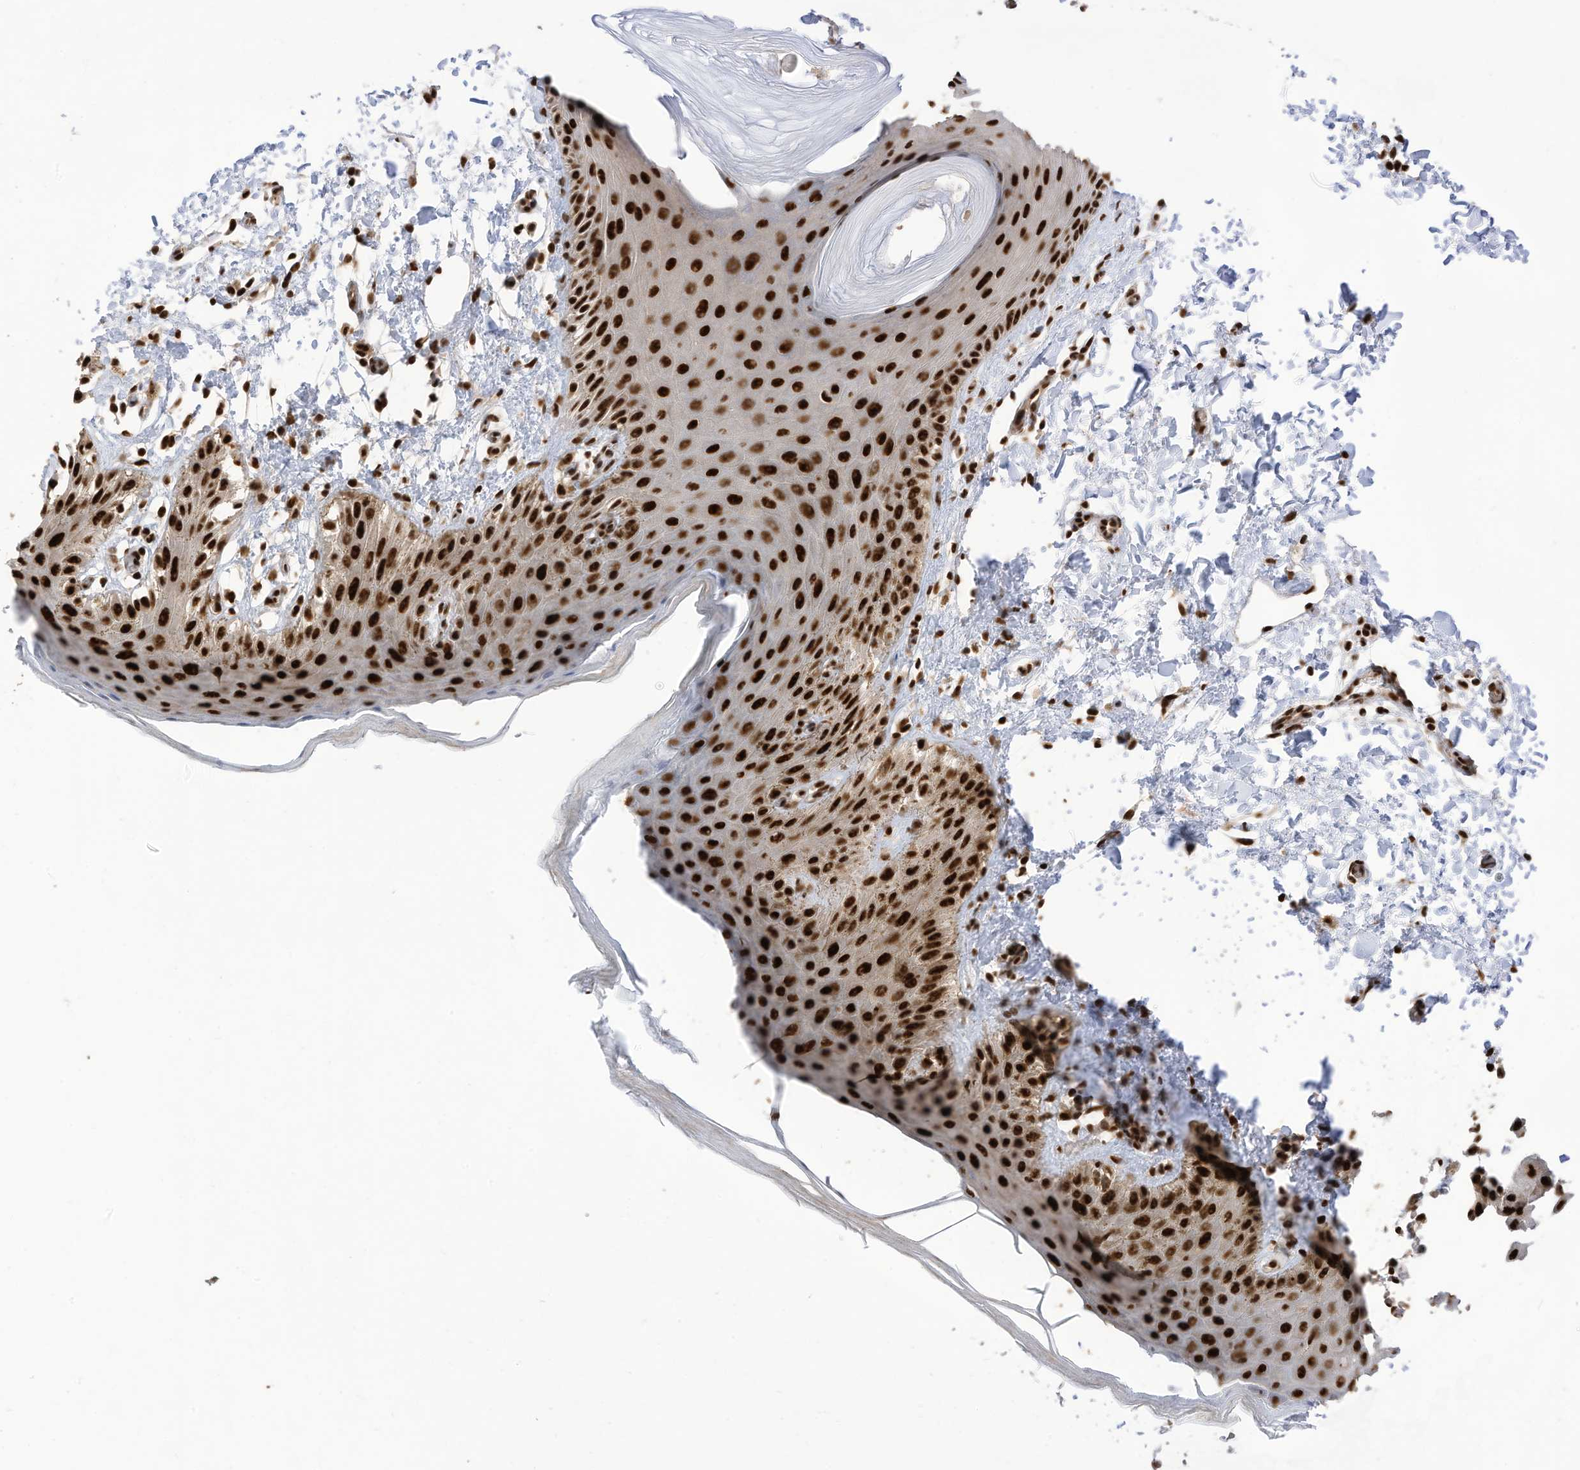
{"staining": {"intensity": "strong", "quantity": ">75%", "location": "nuclear"}, "tissue": "skin", "cell_type": "Epidermal cells", "image_type": "normal", "snomed": [{"axis": "morphology", "description": "Normal tissue, NOS"}, {"axis": "topography", "description": "Anal"}], "caption": "Immunohistochemical staining of benign human skin displays >75% levels of strong nuclear protein positivity in about >75% of epidermal cells. (Brightfield microscopy of DAB IHC at high magnification).", "gene": "SF3A3", "patient": {"sex": "male", "age": 44}}